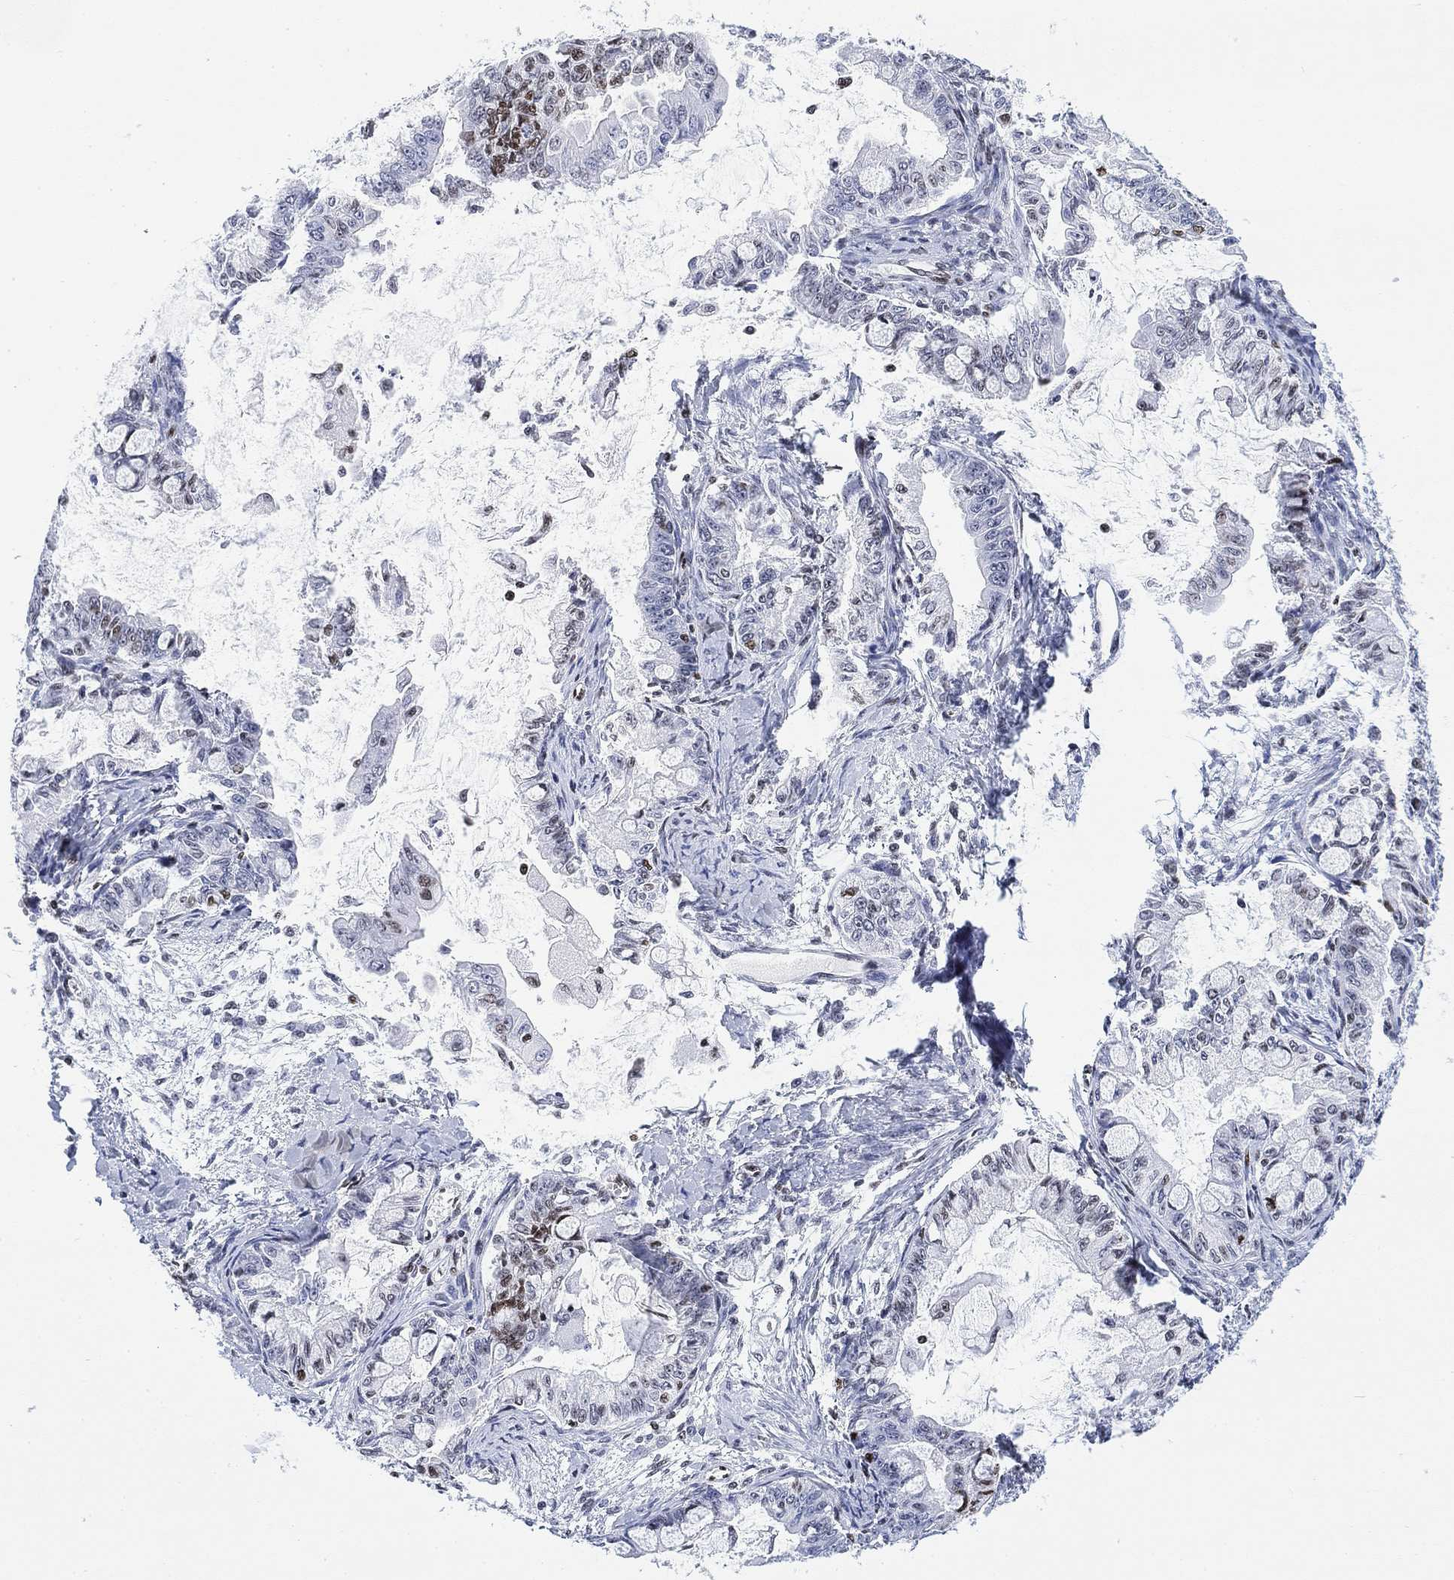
{"staining": {"intensity": "moderate", "quantity": "<25%", "location": "nuclear"}, "tissue": "ovarian cancer", "cell_type": "Tumor cells", "image_type": "cancer", "snomed": [{"axis": "morphology", "description": "Cystadenocarcinoma, mucinous, NOS"}, {"axis": "topography", "description": "Ovary"}], "caption": "Ovarian cancer (mucinous cystadenocarcinoma) stained with DAB IHC shows low levels of moderate nuclear staining in approximately <25% of tumor cells. (DAB IHC with brightfield microscopy, high magnification).", "gene": "H1-10", "patient": {"sex": "female", "age": 63}}